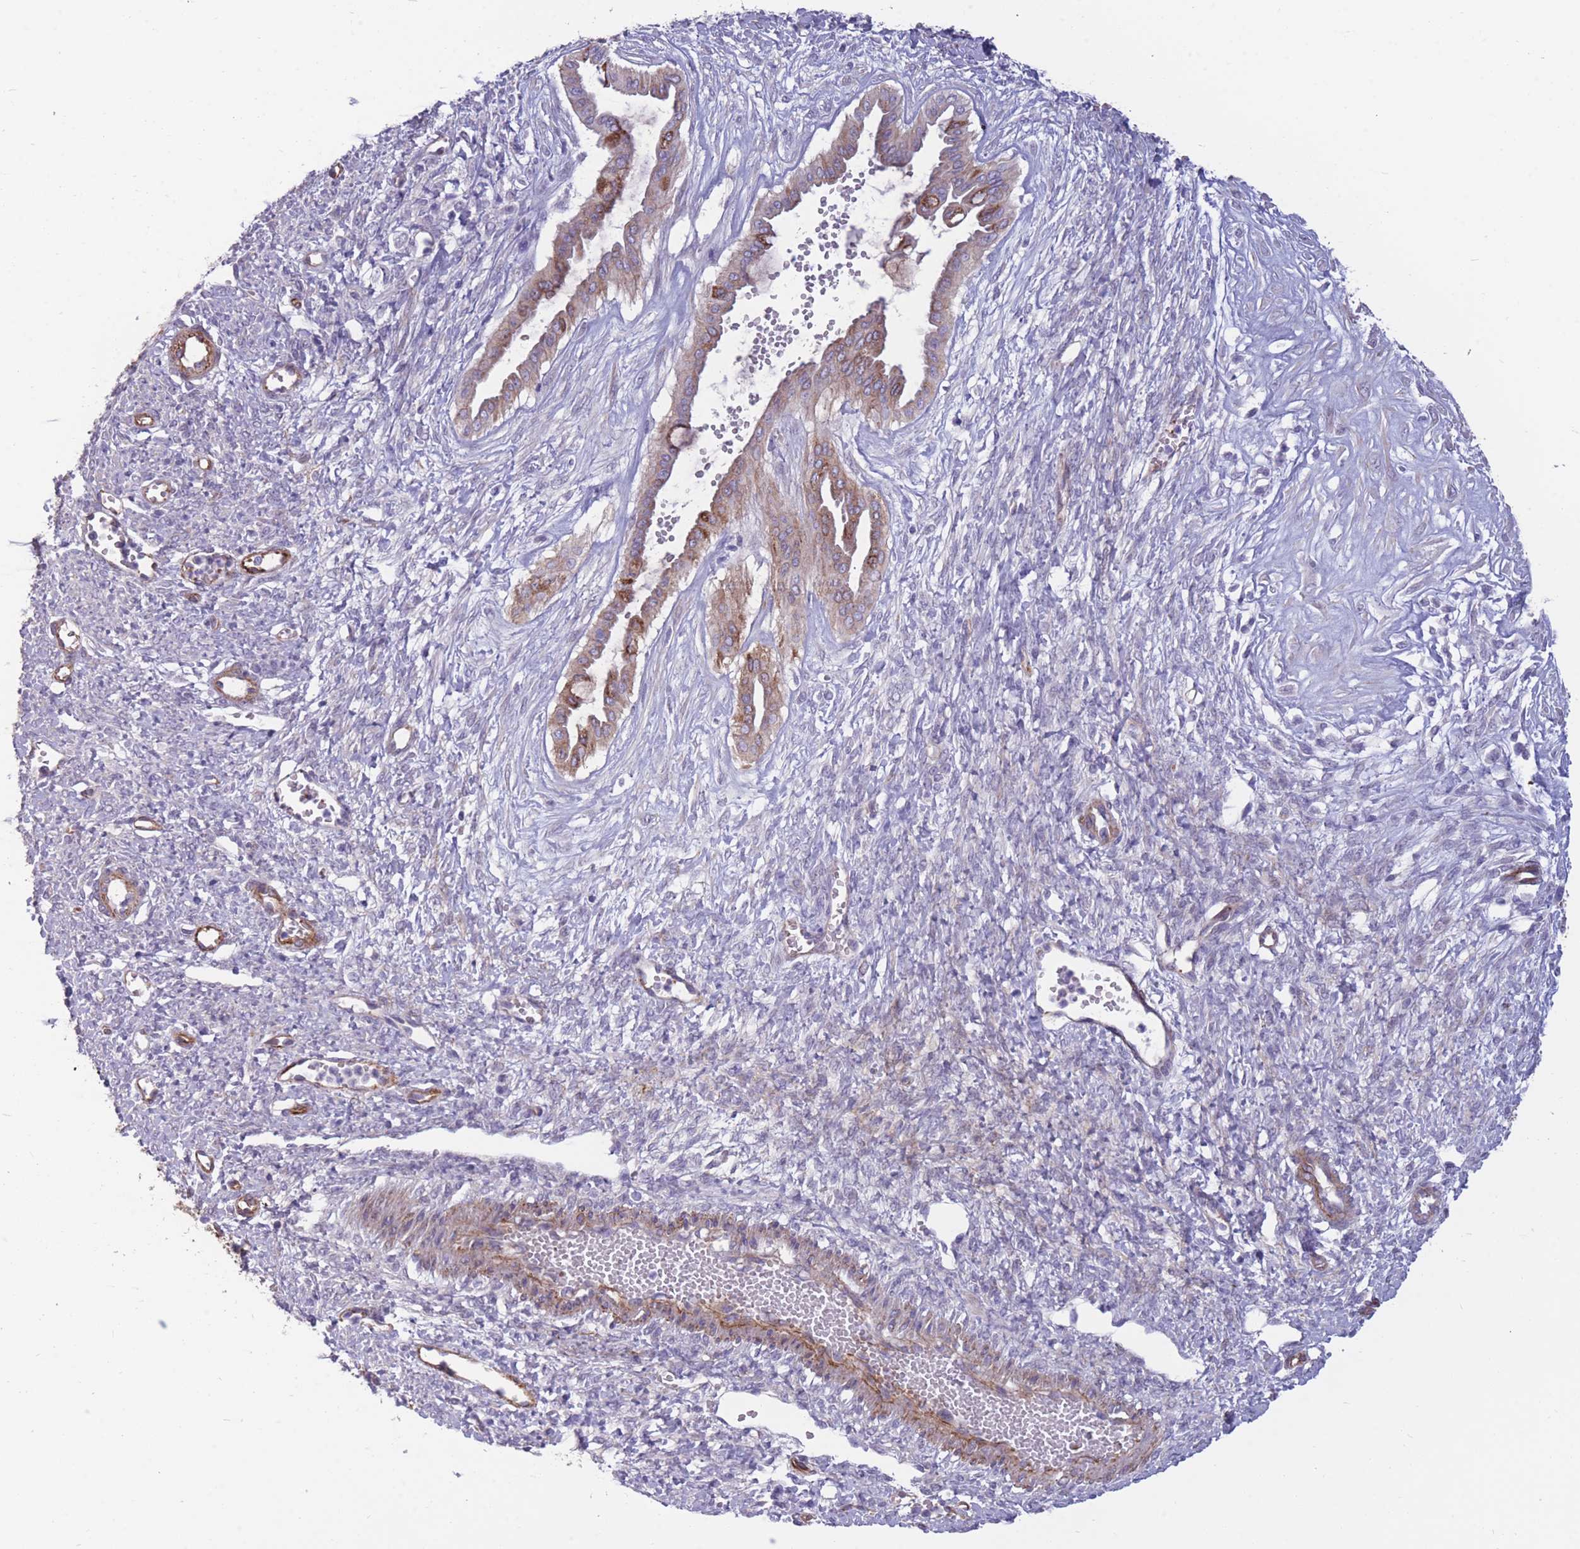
{"staining": {"intensity": "moderate", "quantity": ">75%", "location": "cytoplasmic/membranous"}, "tissue": "ovarian cancer", "cell_type": "Tumor cells", "image_type": "cancer", "snomed": [{"axis": "morphology", "description": "Cystadenocarcinoma, mucinous, NOS"}, {"axis": "topography", "description": "Ovary"}], "caption": "Mucinous cystadenocarcinoma (ovarian) stained with a brown dye demonstrates moderate cytoplasmic/membranous positive staining in about >75% of tumor cells.", "gene": "RGS11", "patient": {"sex": "female", "age": 73}}